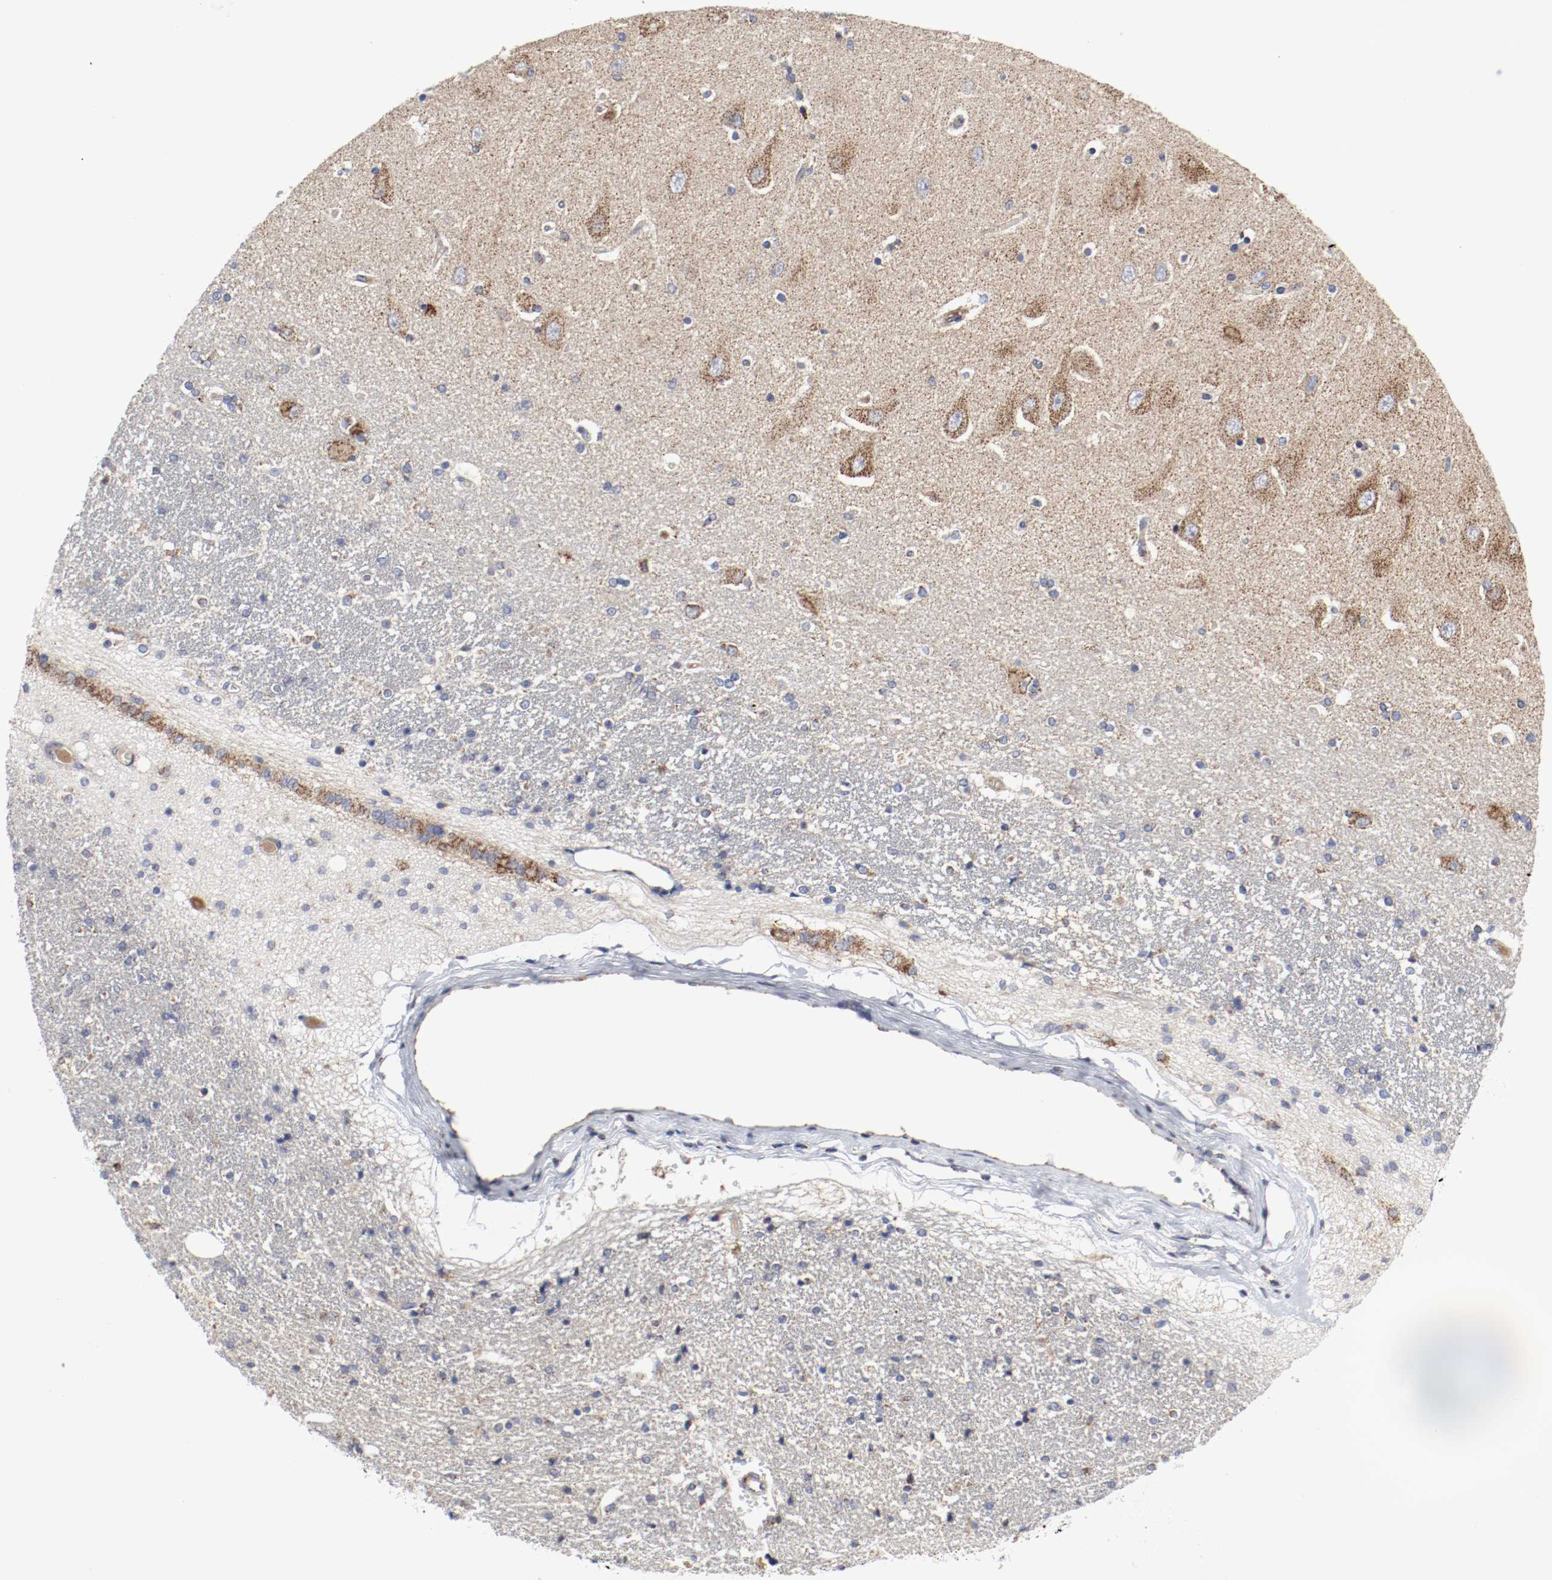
{"staining": {"intensity": "moderate", "quantity": "<25%", "location": "cytoplasmic/membranous"}, "tissue": "hippocampus", "cell_type": "Glial cells", "image_type": "normal", "snomed": [{"axis": "morphology", "description": "Normal tissue, NOS"}, {"axis": "topography", "description": "Hippocampus"}], "caption": "Protein staining by IHC exhibits moderate cytoplasmic/membranous positivity in about <25% of glial cells in benign hippocampus.", "gene": "AFG3L2", "patient": {"sex": "female", "age": 54}}